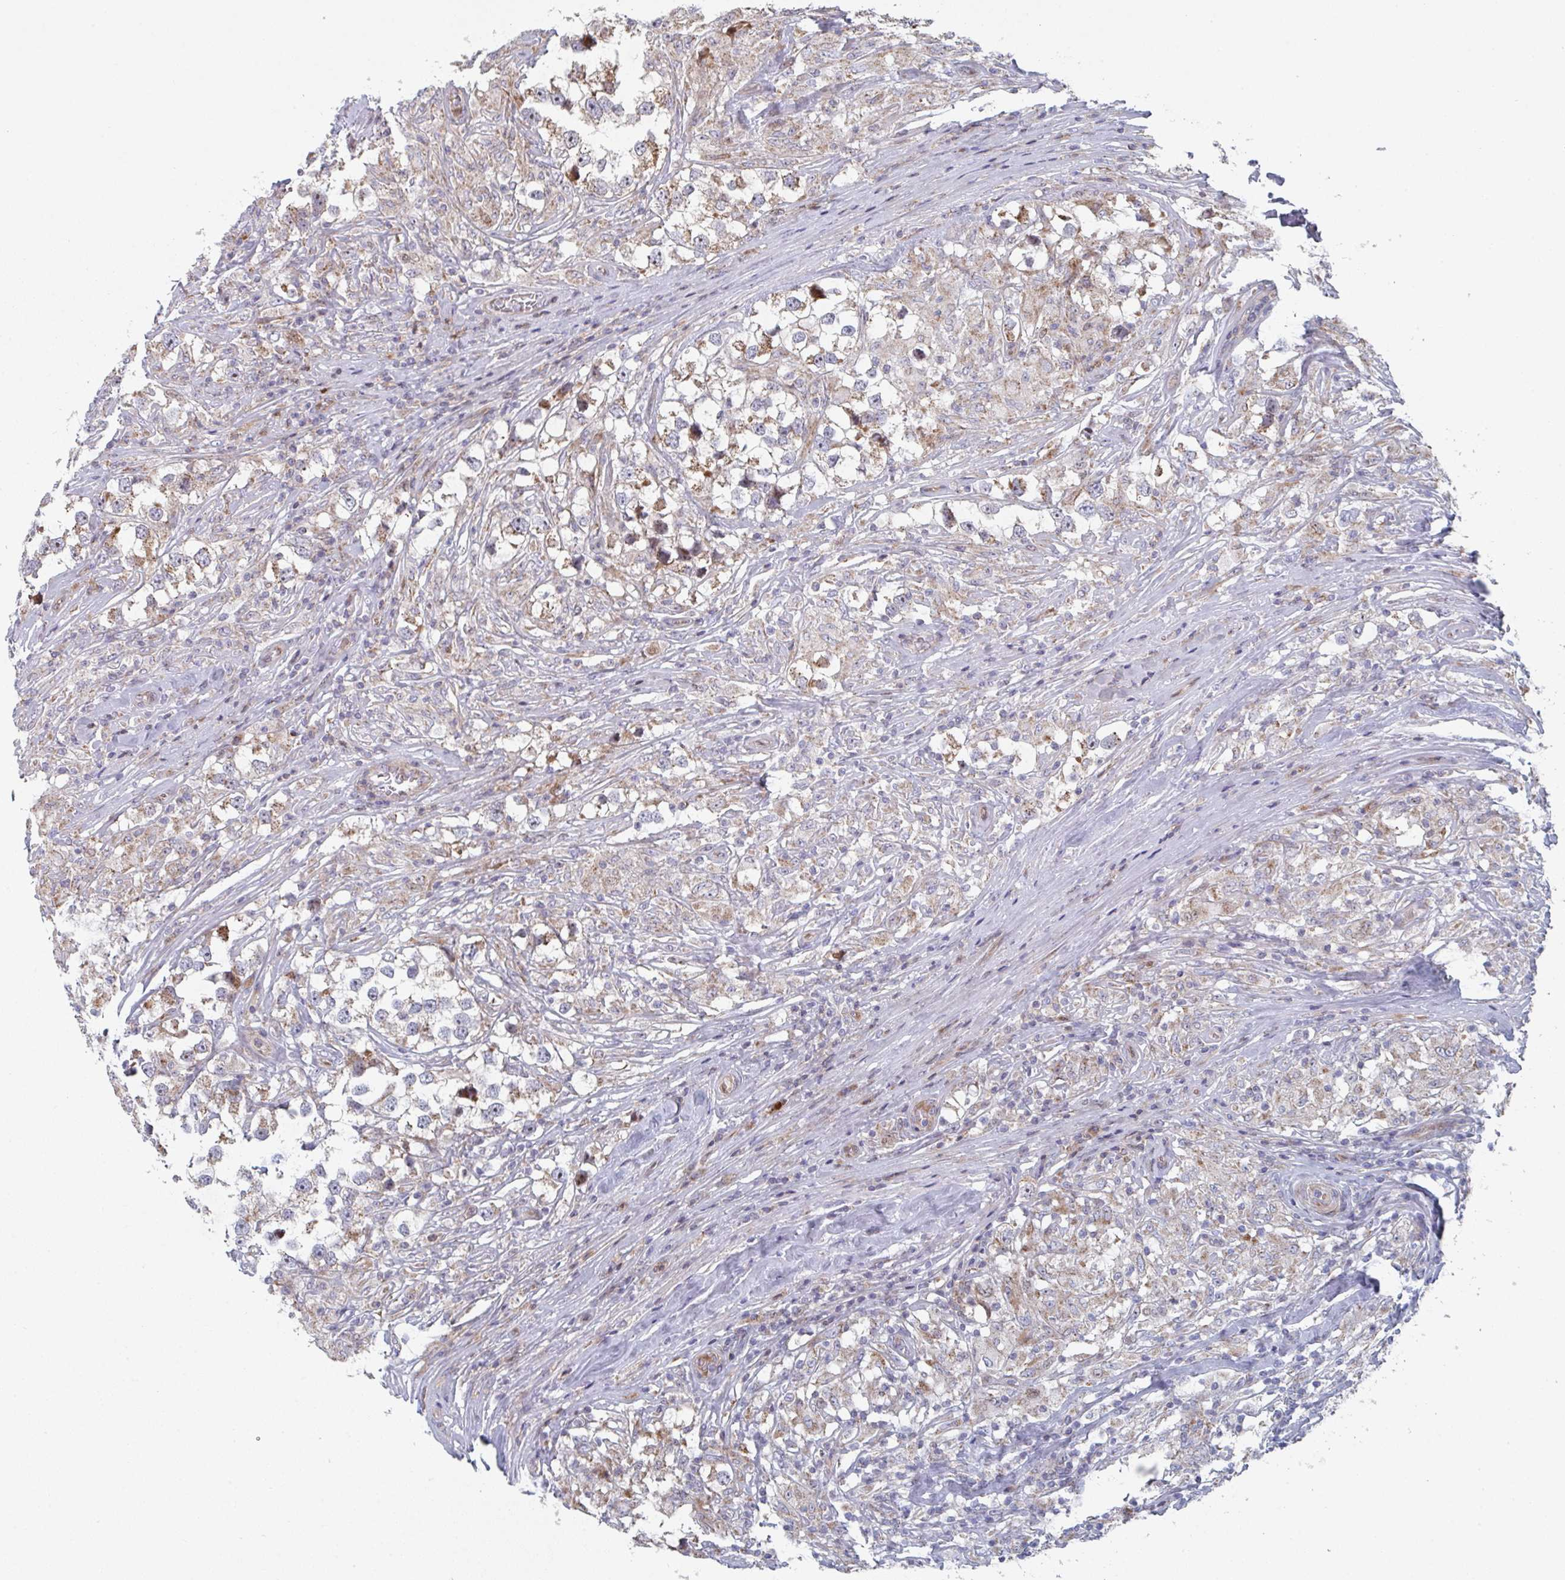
{"staining": {"intensity": "moderate", "quantity": "<25%", "location": "cytoplasmic/membranous"}, "tissue": "testis cancer", "cell_type": "Tumor cells", "image_type": "cancer", "snomed": [{"axis": "morphology", "description": "Seminoma, NOS"}, {"axis": "topography", "description": "Testis"}], "caption": "DAB immunohistochemical staining of testis seminoma displays moderate cytoplasmic/membranous protein staining in about <25% of tumor cells.", "gene": "ZNF644", "patient": {"sex": "male", "age": 46}}